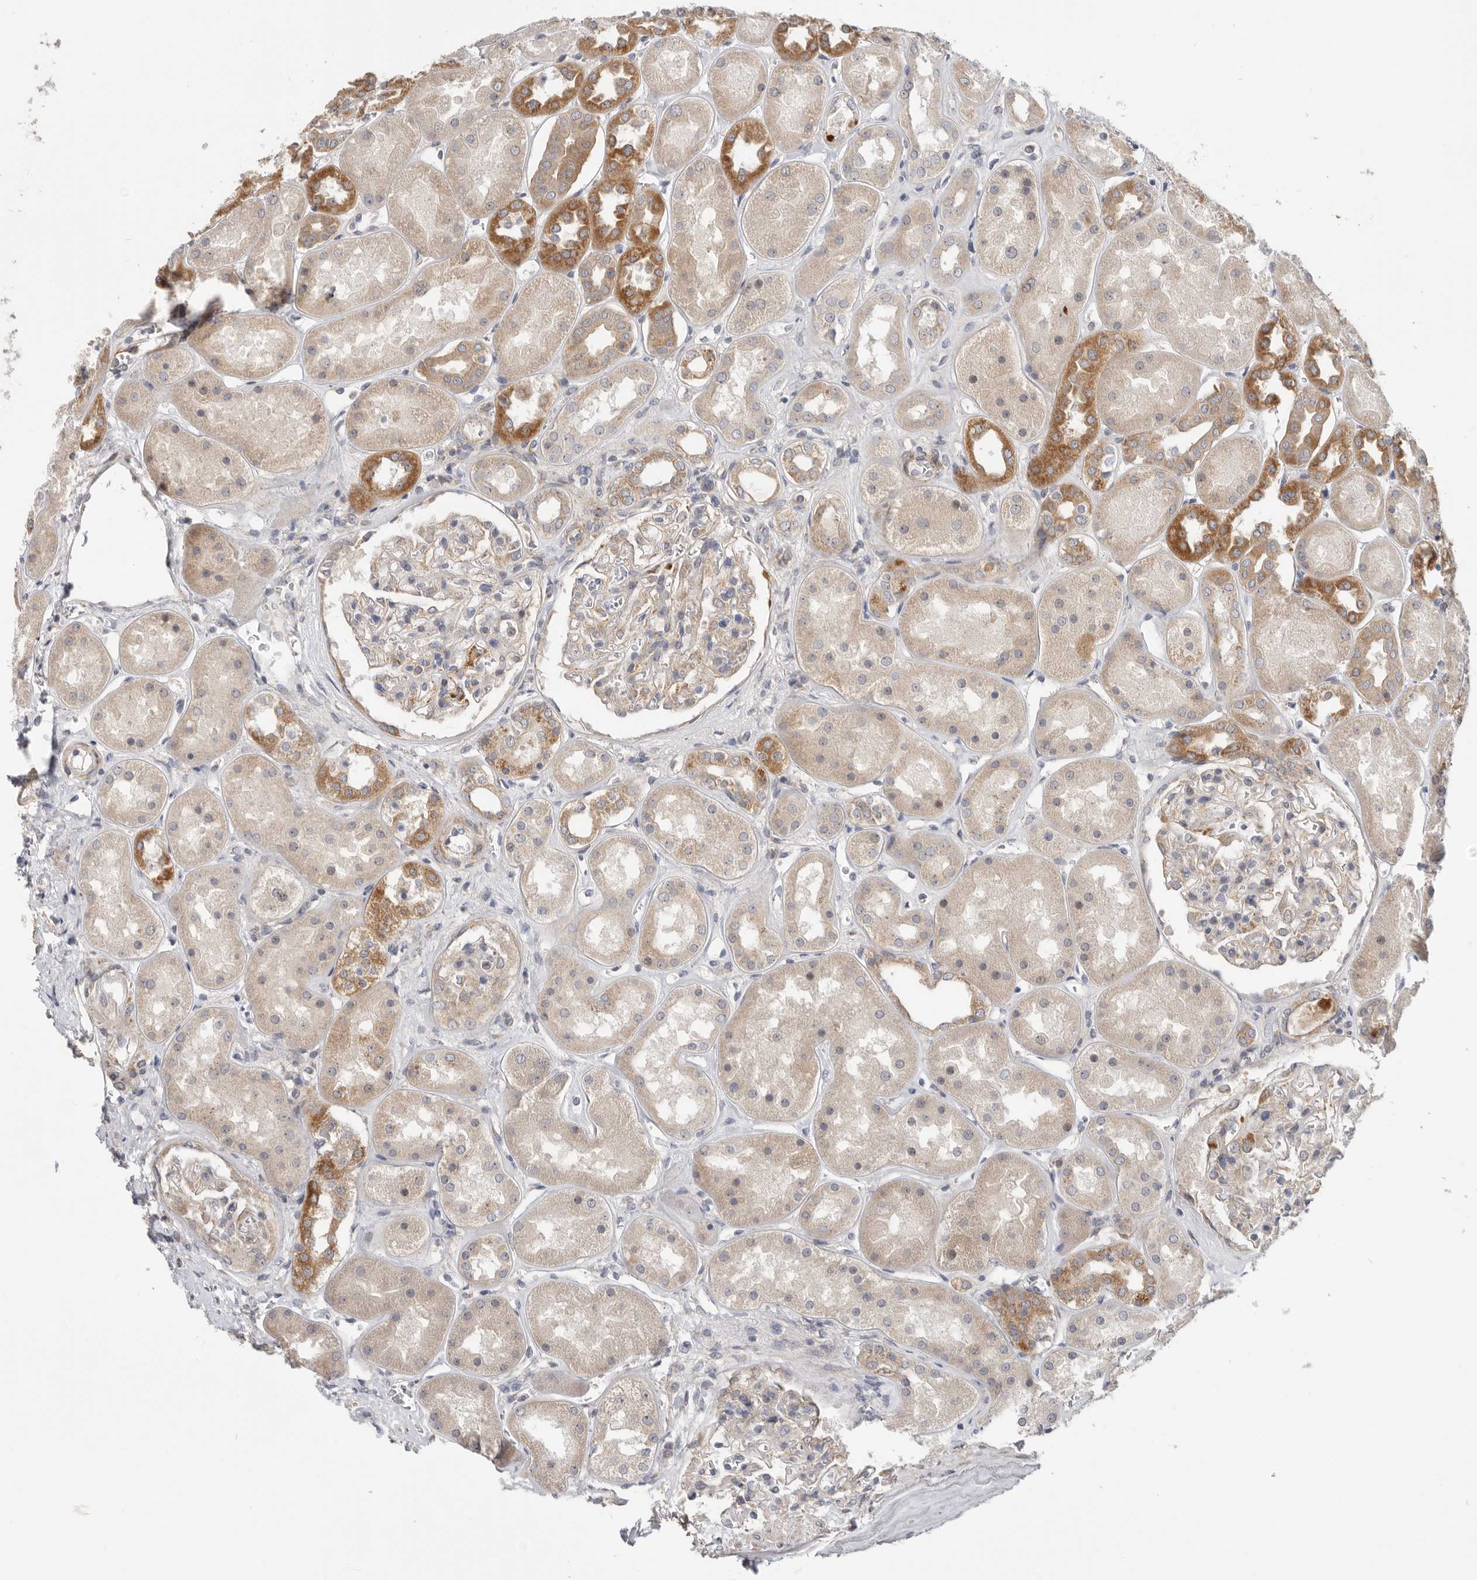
{"staining": {"intensity": "negative", "quantity": "none", "location": "none"}, "tissue": "kidney", "cell_type": "Cells in glomeruli", "image_type": "normal", "snomed": [{"axis": "morphology", "description": "Normal tissue, NOS"}, {"axis": "topography", "description": "Kidney"}], "caption": "Cells in glomeruli are negative for protein expression in unremarkable human kidney.", "gene": "MTFR1L", "patient": {"sex": "male", "age": 70}}